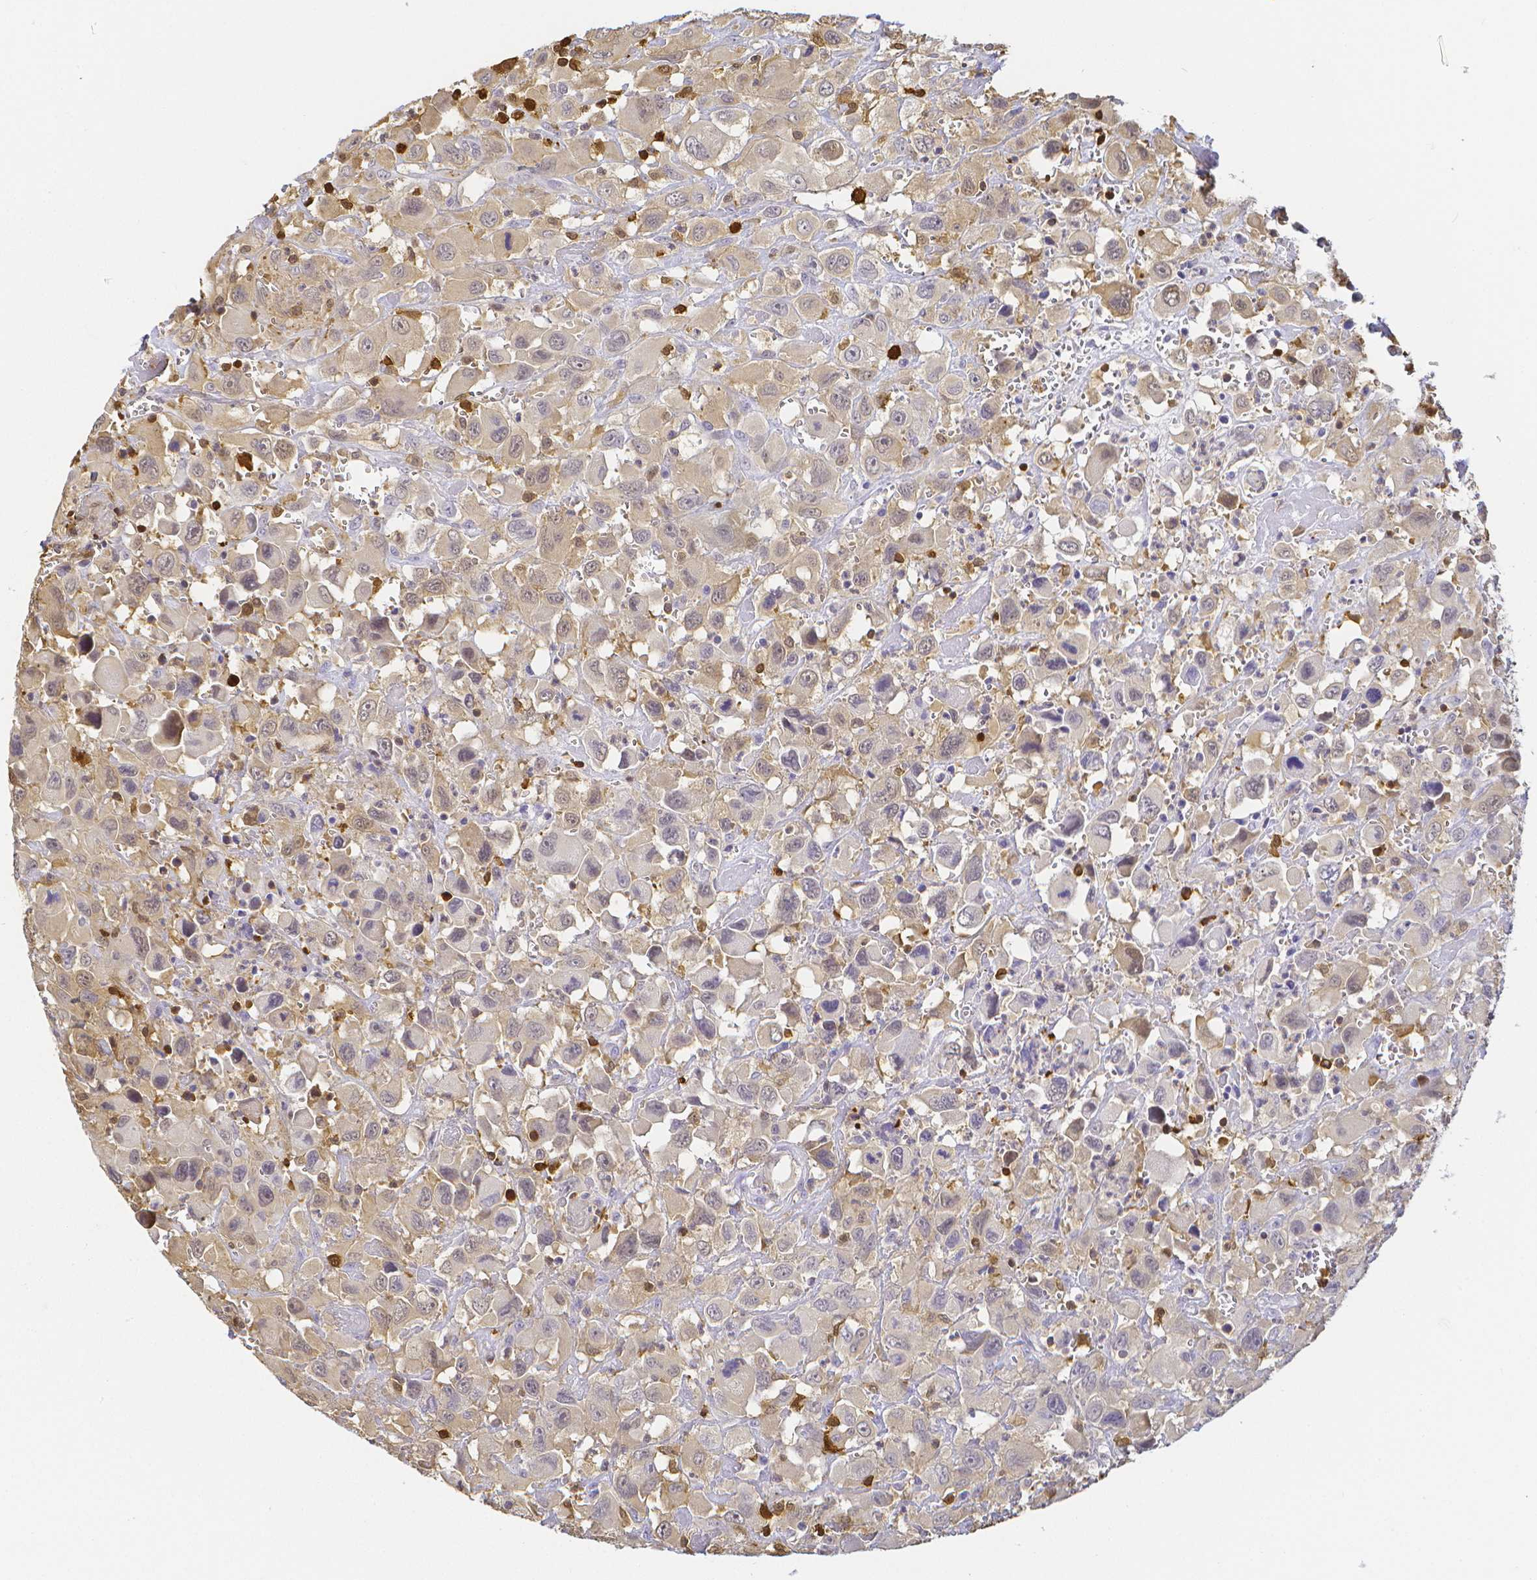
{"staining": {"intensity": "weak", "quantity": "25%-75%", "location": "cytoplasmic/membranous"}, "tissue": "head and neck cancer", "cell_type": "Tumor cells", "image_type": "cancer", "snomed": [{"axis": "morphology", "description": "Squamous cell carcinoma, NOS"}, {"axis": "morphology", "description": "Squamous cell carcinoma, metastatic, NOS"}, {"axis": "topography", "description": "Oral tissue"}, {"axis": "topography", "description": "Head-Neck"}], "caption": "The immunohistochemical stain labels weak cytoplasmic/membranous staining in tumor cells of metastatic squamous cell carcinoma (head and neck) tissue.", "gene": "COTL1", "patient": {"sex": "female", "age": 85}}